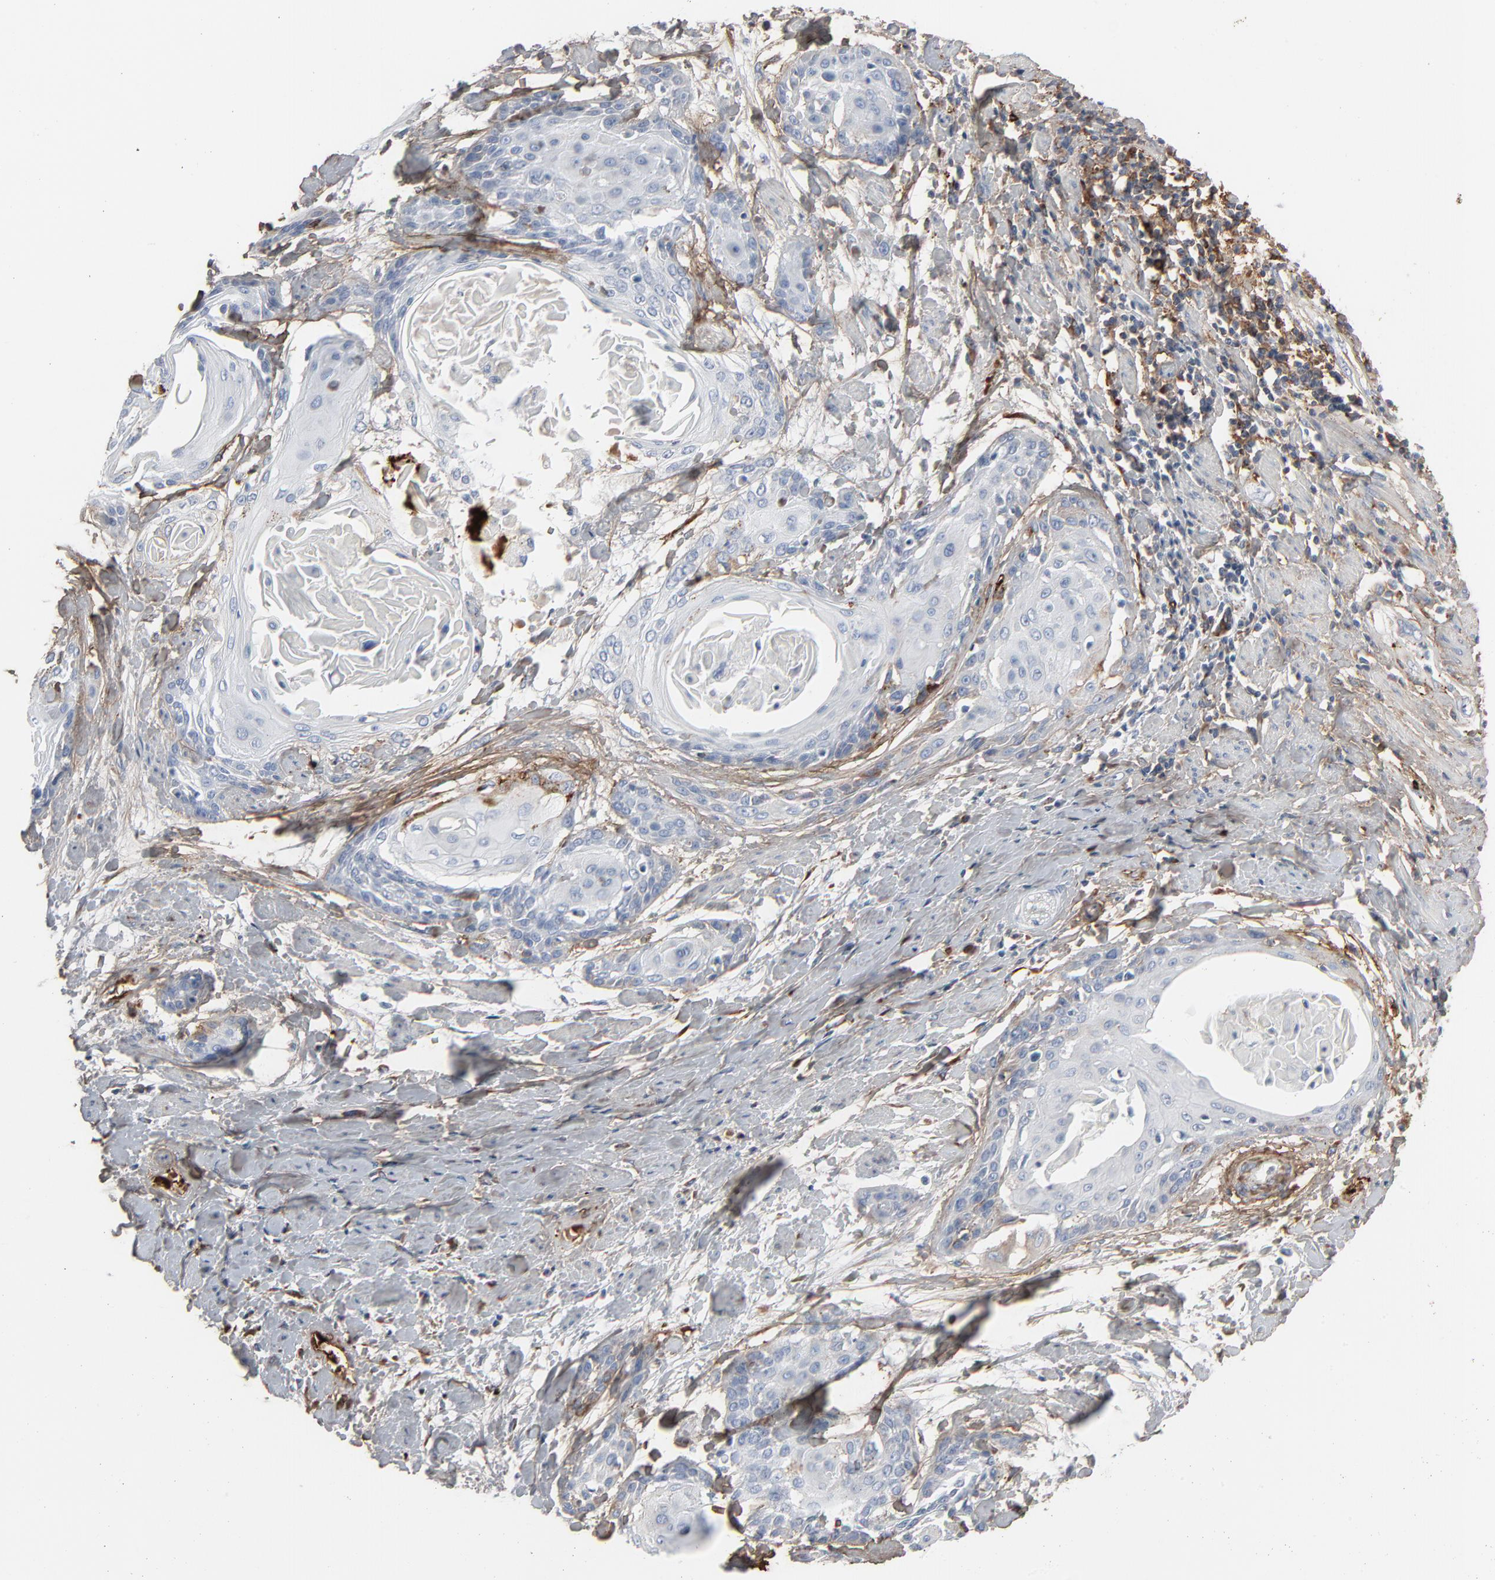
{"staining": {"intensity": "negative", "quantity": "none", "location": "none"}, "tissue": "cervical cancer", "cell_type": "Tumor cells", "image_type": "cancer", "snomed": [{"axis": "morphology", "description": "Squamous cell carcinoma, NOS"}, {"axis": "topography", "description": "Cervix"}], "caption": "Tumor cells show no significant expression in cervical cancer. (Stains: DAB immunohistochemistry with hematoxylin counter stain, Microscopy: brightfield microscopy at high magnification).", "gene": "BGN", "patient": {"sex": "female", "age": 57}}